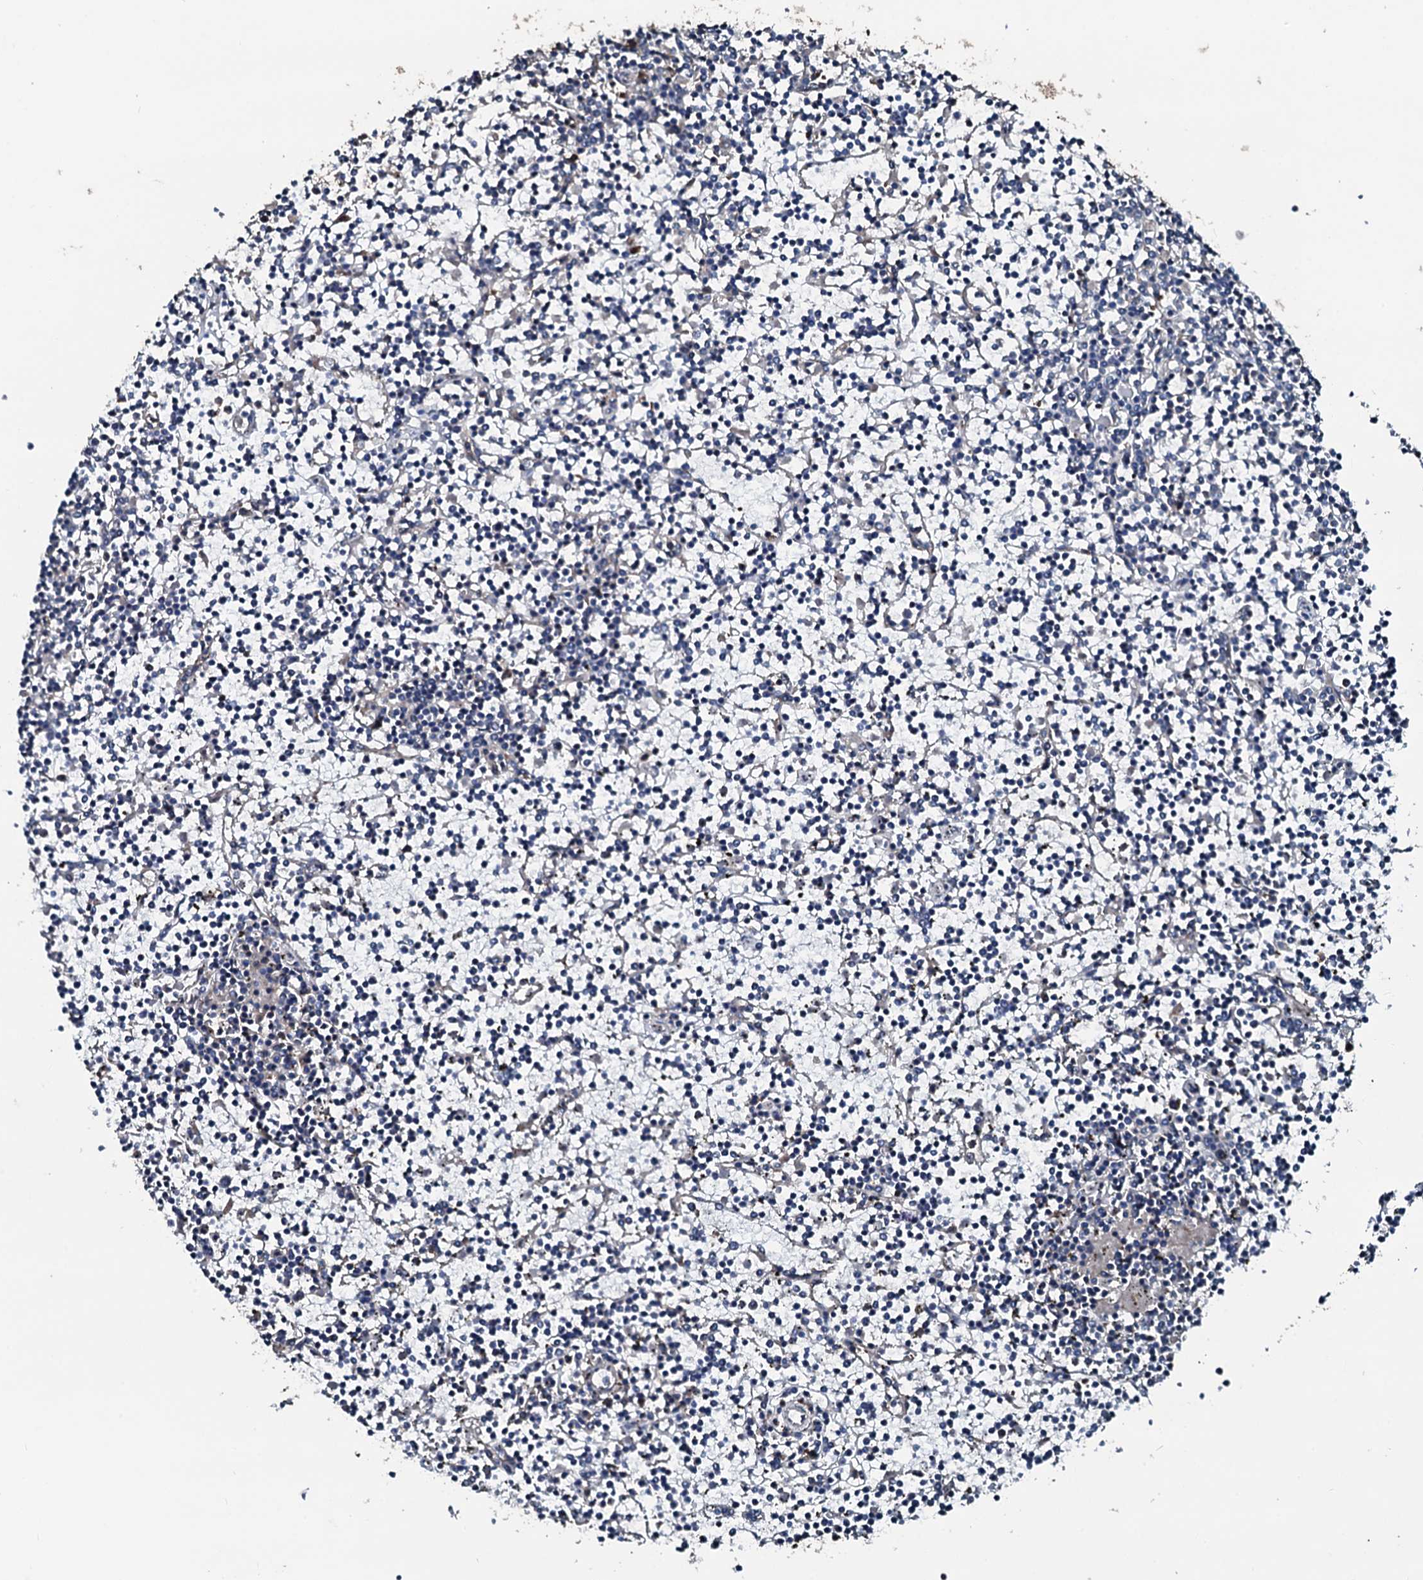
{"staining": {"intensity": "negative", "quantity": "none", "location": "none"}, "tissue": "lymphoma", "cell_type": "Tumor cells", "image_type": "cancer", "snomed": [{"axis": "morphology", "description": "Malignant lymphoma, non-Hodgkin's type, Low grade"}, {"axis": "topography", "description": "Spleen"}], "caption": "IHC of lymphoma displays no positivity in tumor cells. (Stains: DAB immunohistochemistry (IHC) with hematoxylin counter stain, Microscopy: brightfield microscopy at high magnification).", "gene": "AARS1", "patient": {"sex": "female", "age": 19}}